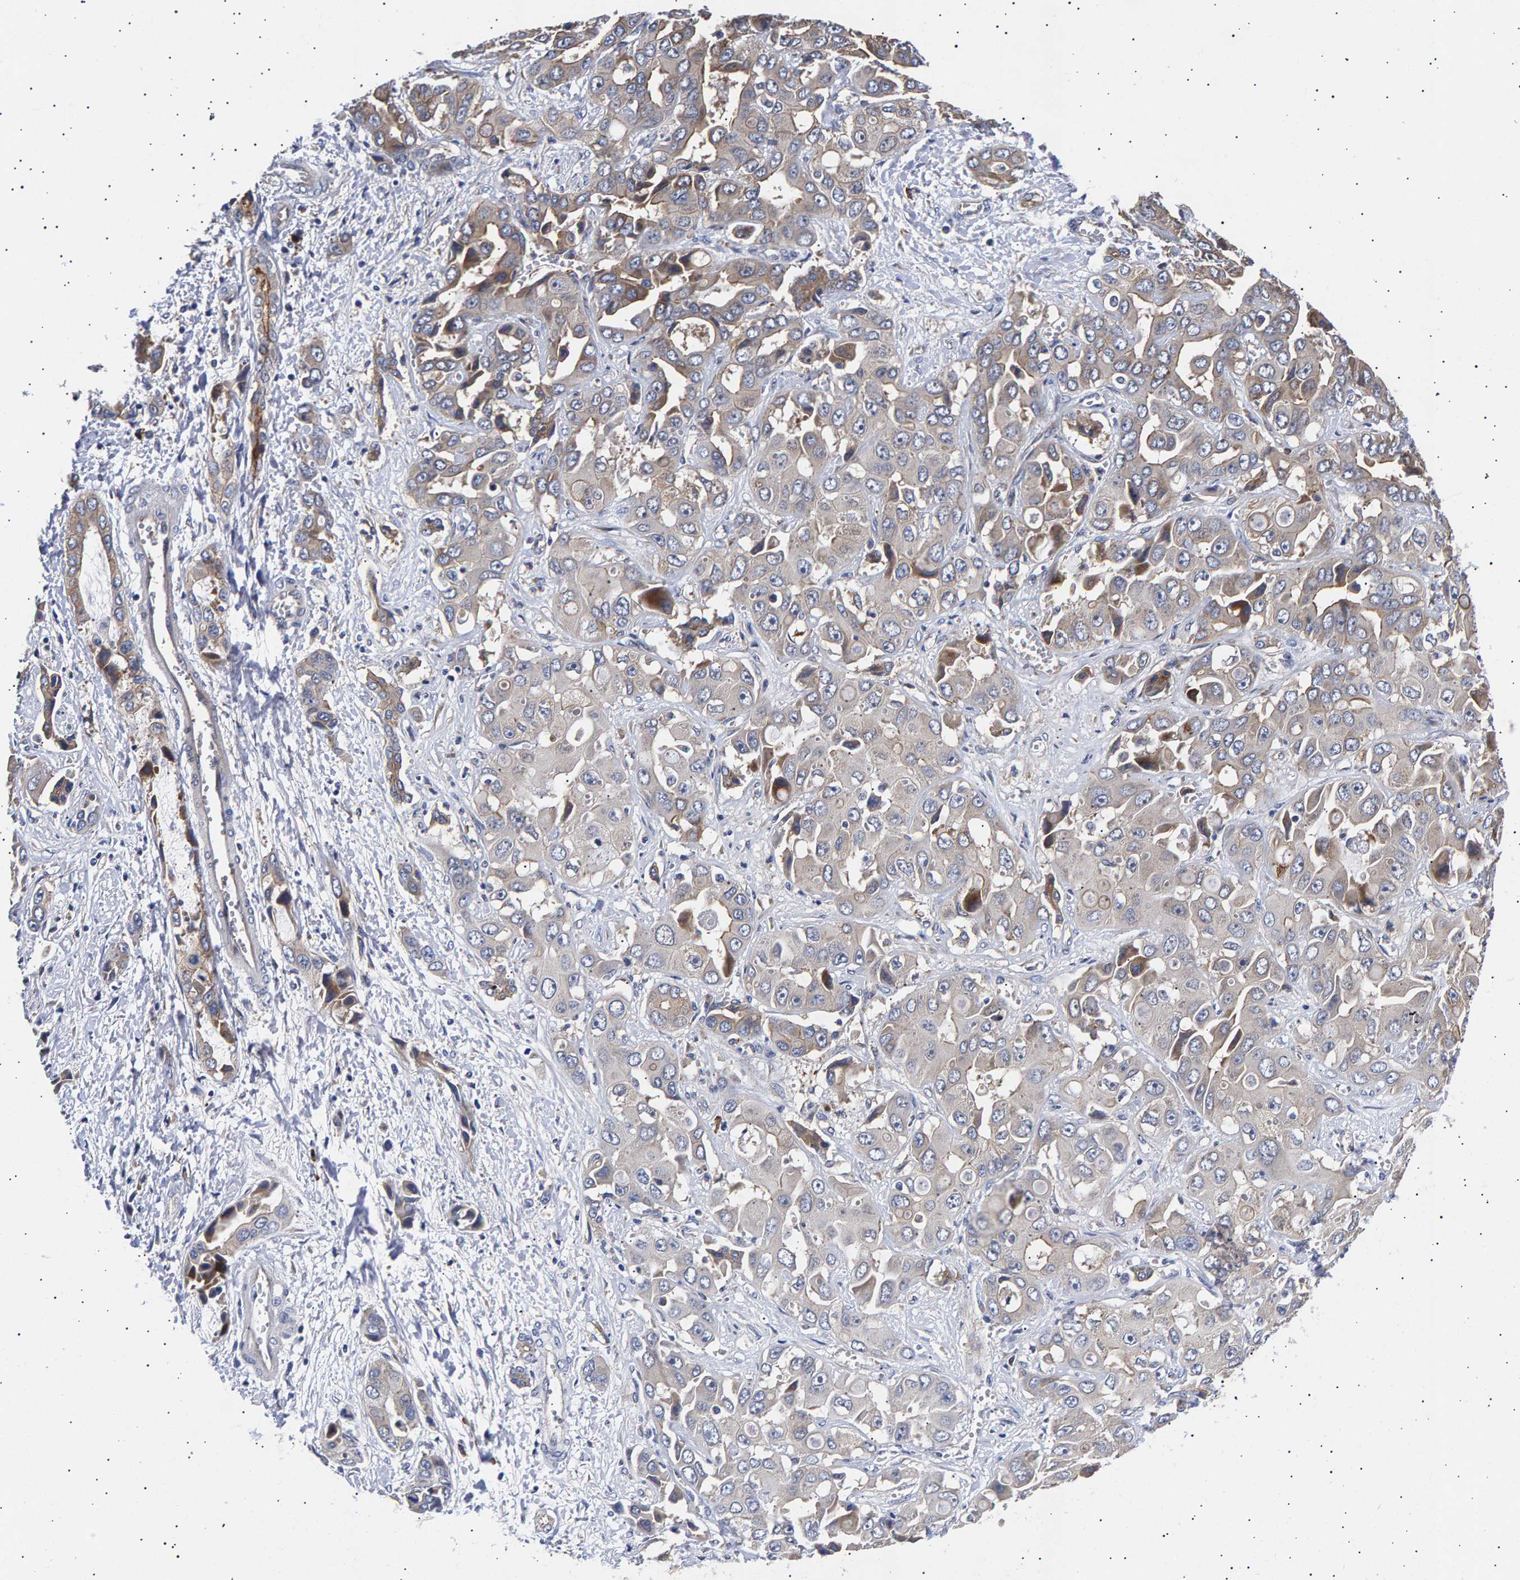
{"staining": {"intensity": "weak", "quantity": "25%-75%", "location": "cytoplasmic/membranous"}, "tissue": "liver cancer", "cell_type": "Tumor cells", "image_type": "cancer", "snomed": [{"axis": "morphology", "description": "Cholangiocarcinoma"}, {"axis": "topography", "description": "Liver"}], "caption": "Protein expression analysis of human liver cancer (cholangiocarcinoma) reveals weak cytoplasmic/membranous staining in about 25%-75% of tumor cells.", "gene": "ANKRD40", "patient": {"sex": "female", "age": 52}}